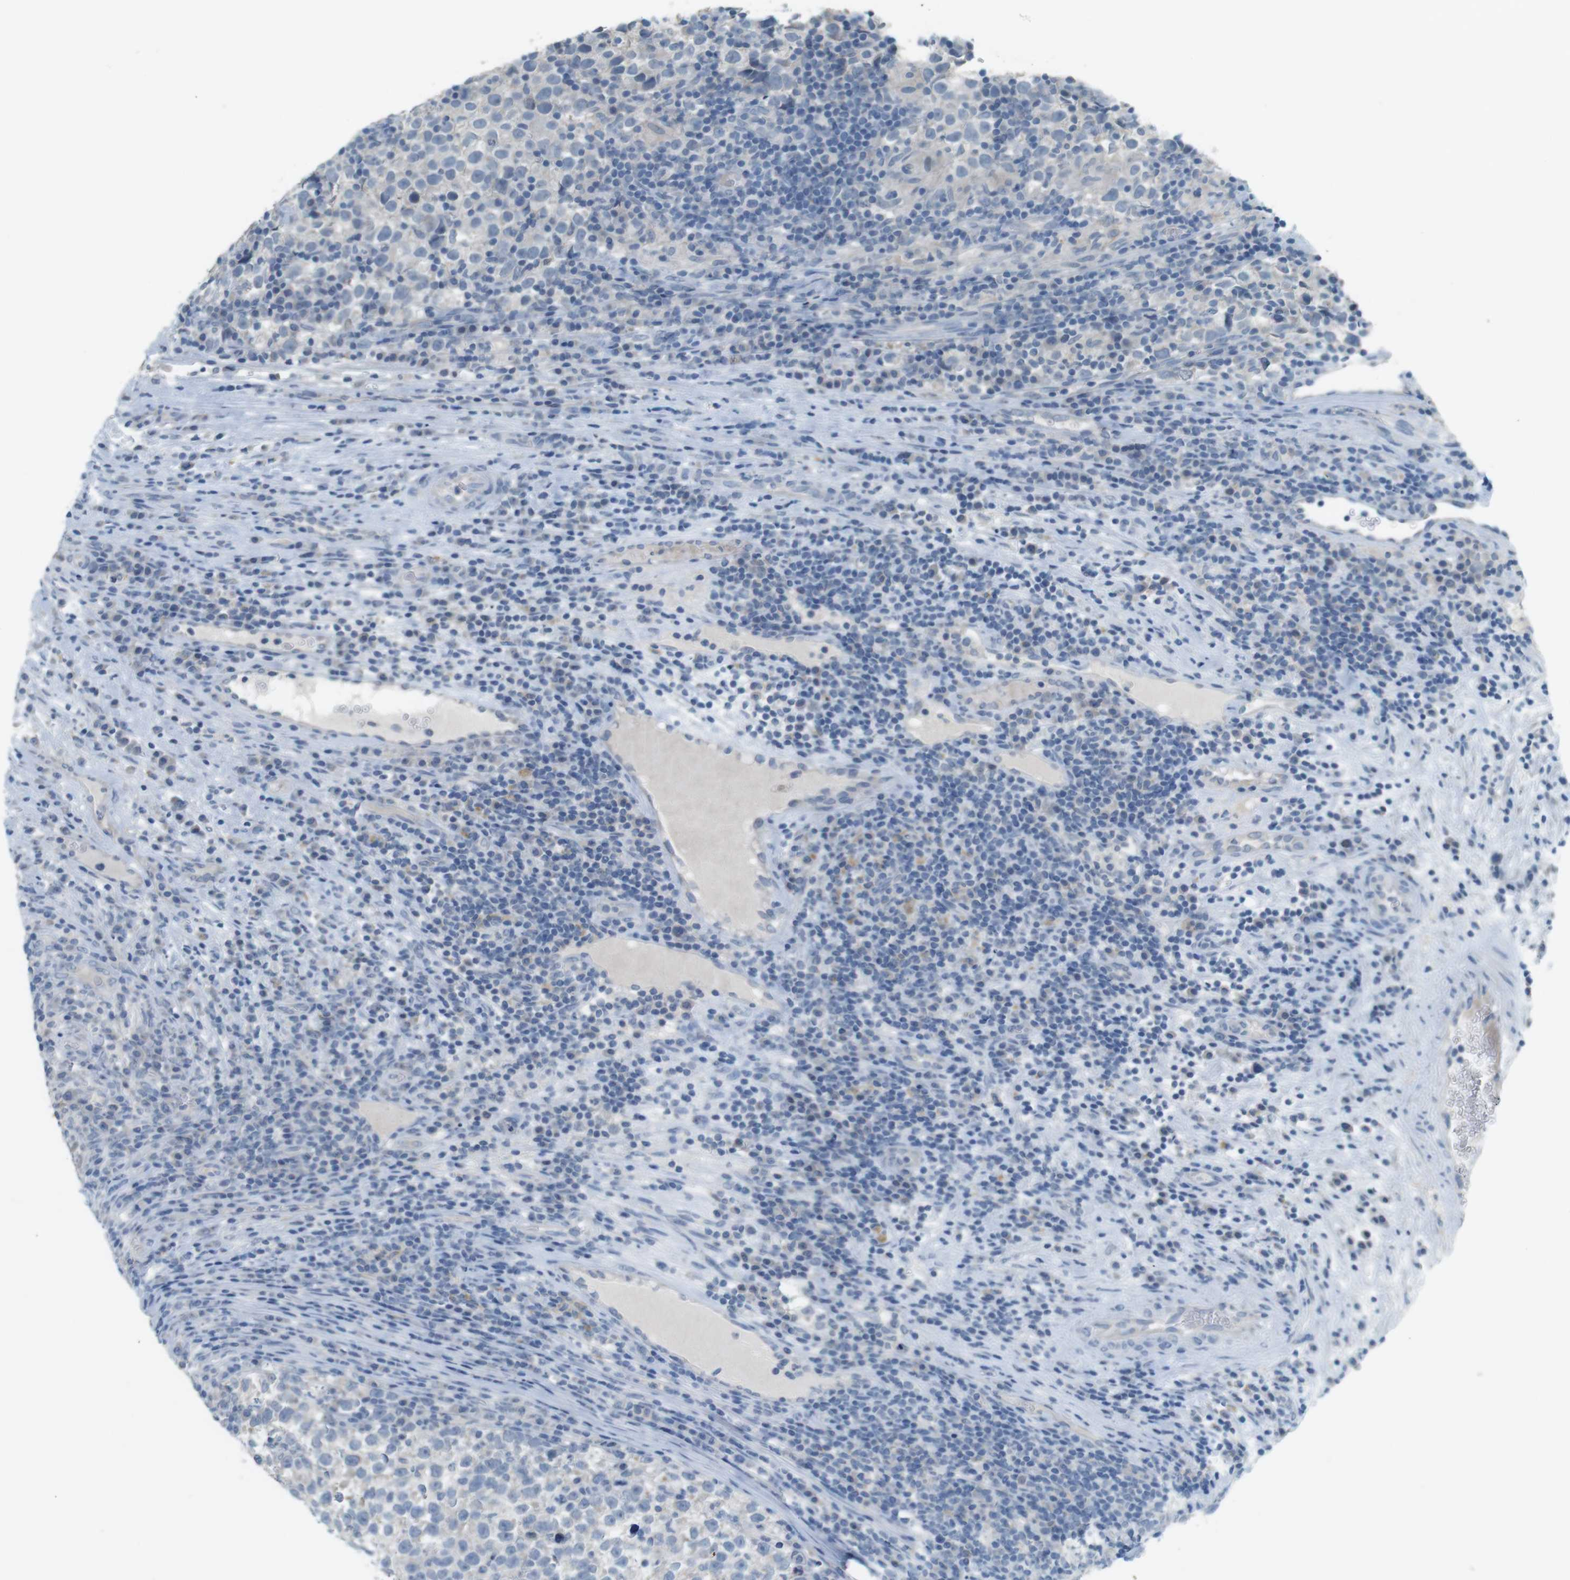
{"staining": {"intensity": "negative", "quantity": "none", "location": "none"}, "tissue": "testis cancer", "cell_type": "Tumor cells", "image_type": "cancer", "snomed": [{"axis": "morphology", "description": "Normal tissue, NOS"}, {"axis": "morphology", "description": "Seminoma, NOS"}, {"axis": "topography", "description": "Testis"}], "caption": "Immunohistochemistry (IHC) histopathology image of human testis cancer stained for a protein (brown), which reveals no positivity in tumor cells.", "gene": "MUC5B", "patient": {"sex": "male", "age": 43}}